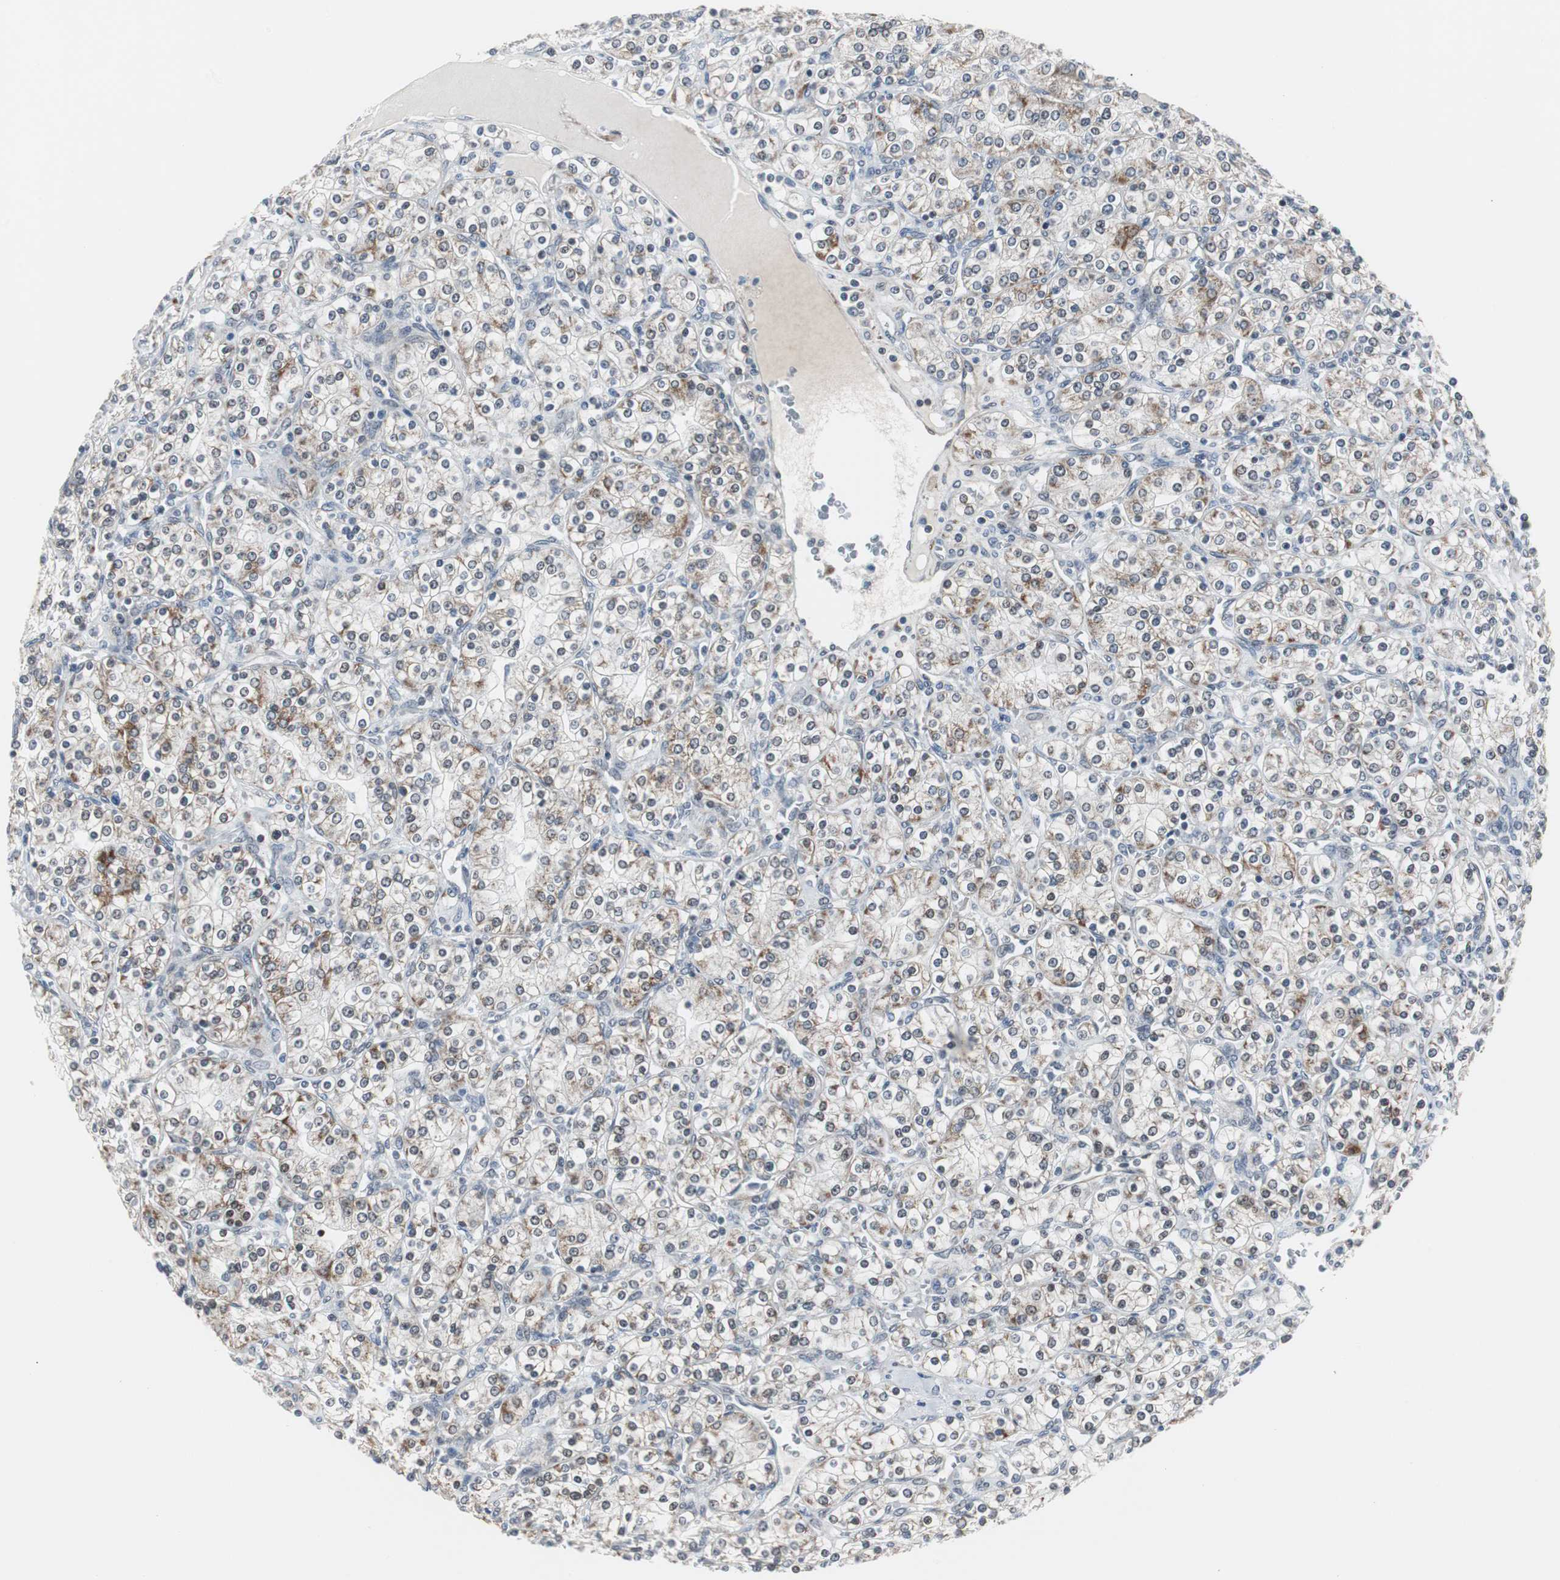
{"staining": {"intensity": "moderate", "quantity": "25%-75%", "location": "cytoplasmic/membranous"}, "tissue": "renal cancer", "cell_type": "Tumor cells", "image_type": "cancer", "snomed": [{"axis": "morphology", "description": "Adenocarcinoma, NOS"}, {"axis": "topography", "description": "Kidney"}], "caption": "DAB immunohistochemical staining of human renal cancer shows moderate cytoplasmic/membranous protein expression in approximately 25%-75% of tumor cells. (DAB IHC, brown staining for protein, blue staining for nuclei).", "gene": "ZHX2", "patient": {"sex": "male", "age": 77}}